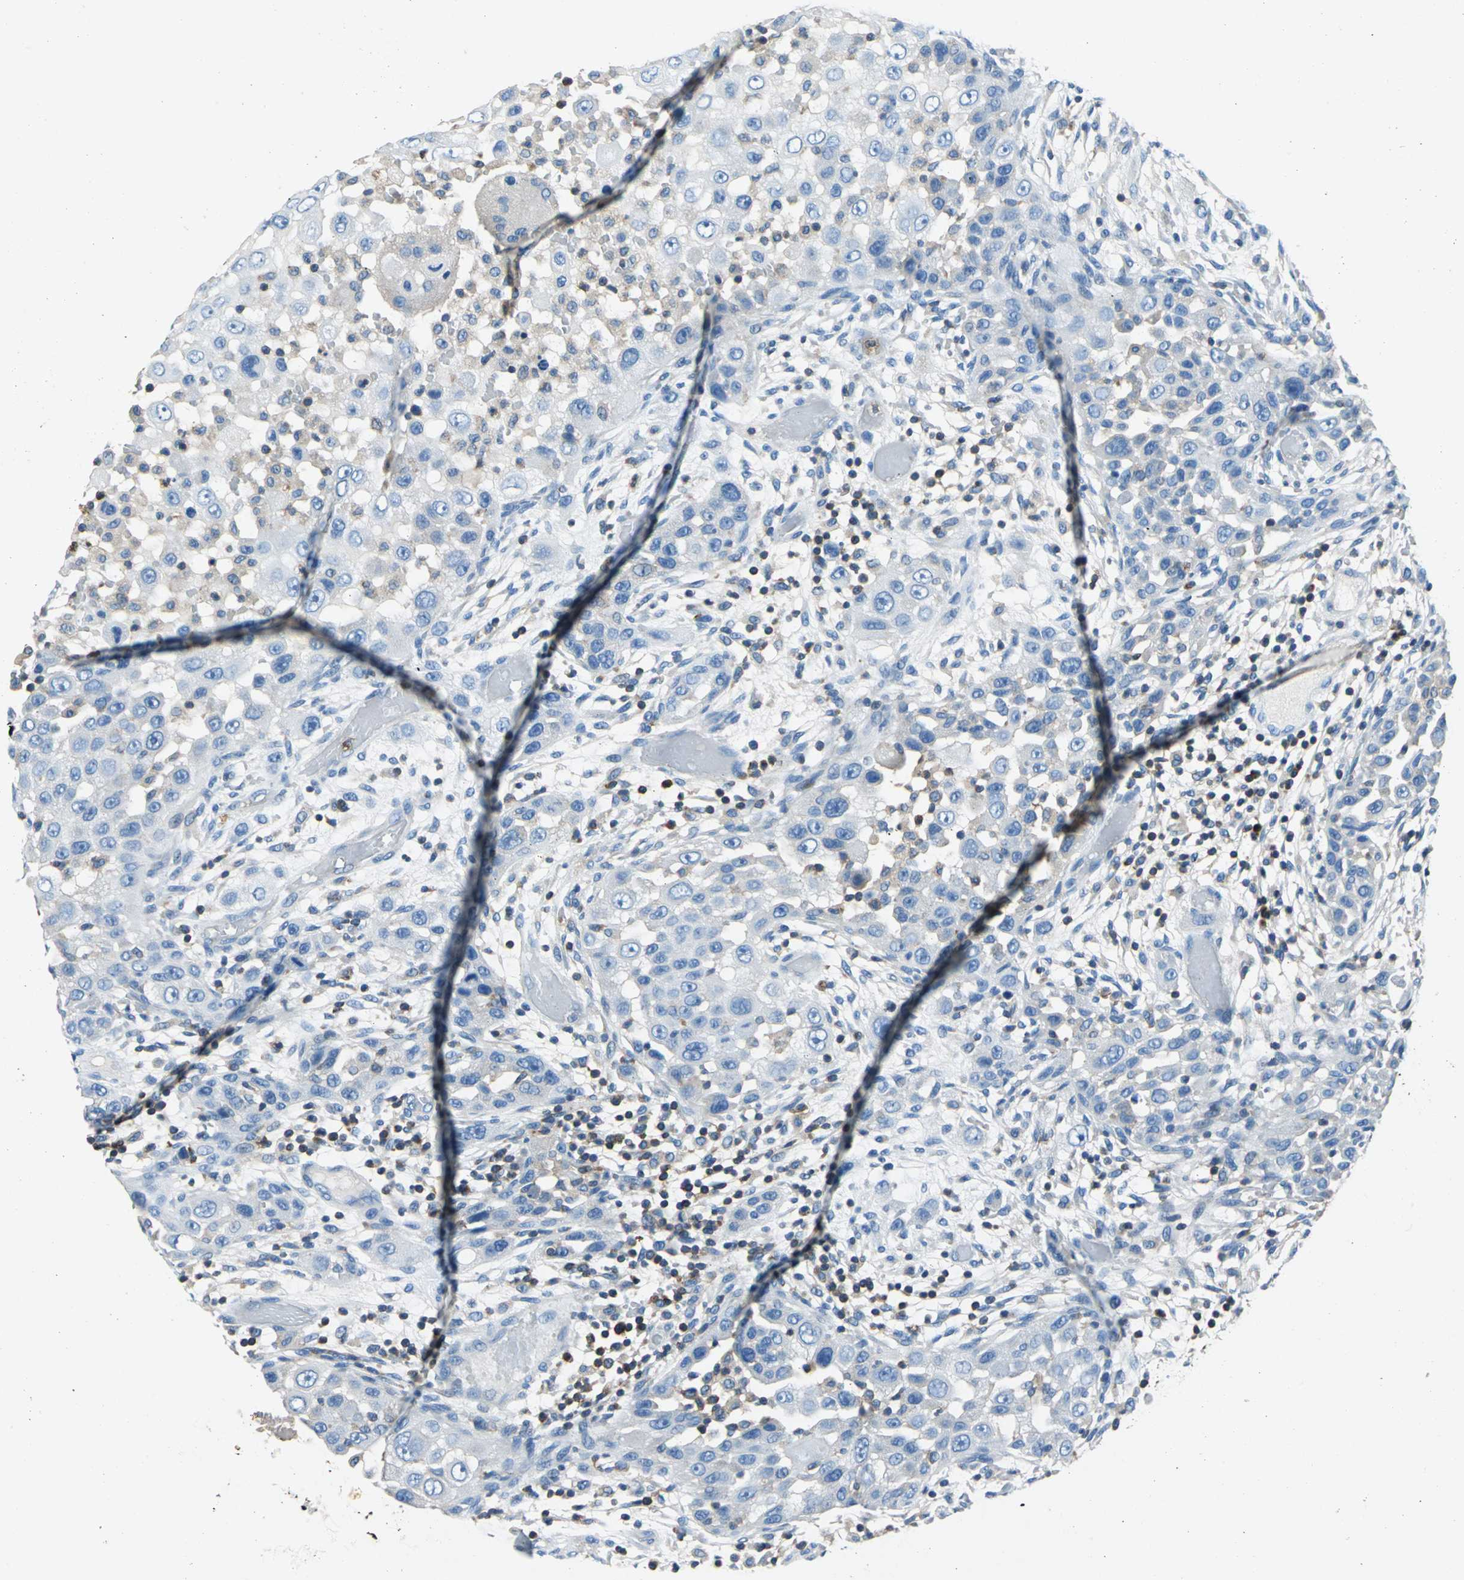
{"staining": {"intensity": "negative", "quantity": "none", "location": "none"}, "tissue": "head and neck cancer", "cell_type": "Tumor cells", "image_type": "cancer", "snomed": [{"axis": "morphology", "description": "Carcinoma, NOS"}, {"axis": "topography", "description": "Head-Neck"}], "caption": "Immunohistochemical staining of human head and neck cancer (carcinoma) reveals no significant expression in tumor cells.", "gene": "SEPTIN6", "patient": {"sex": "male", "age": 87}}